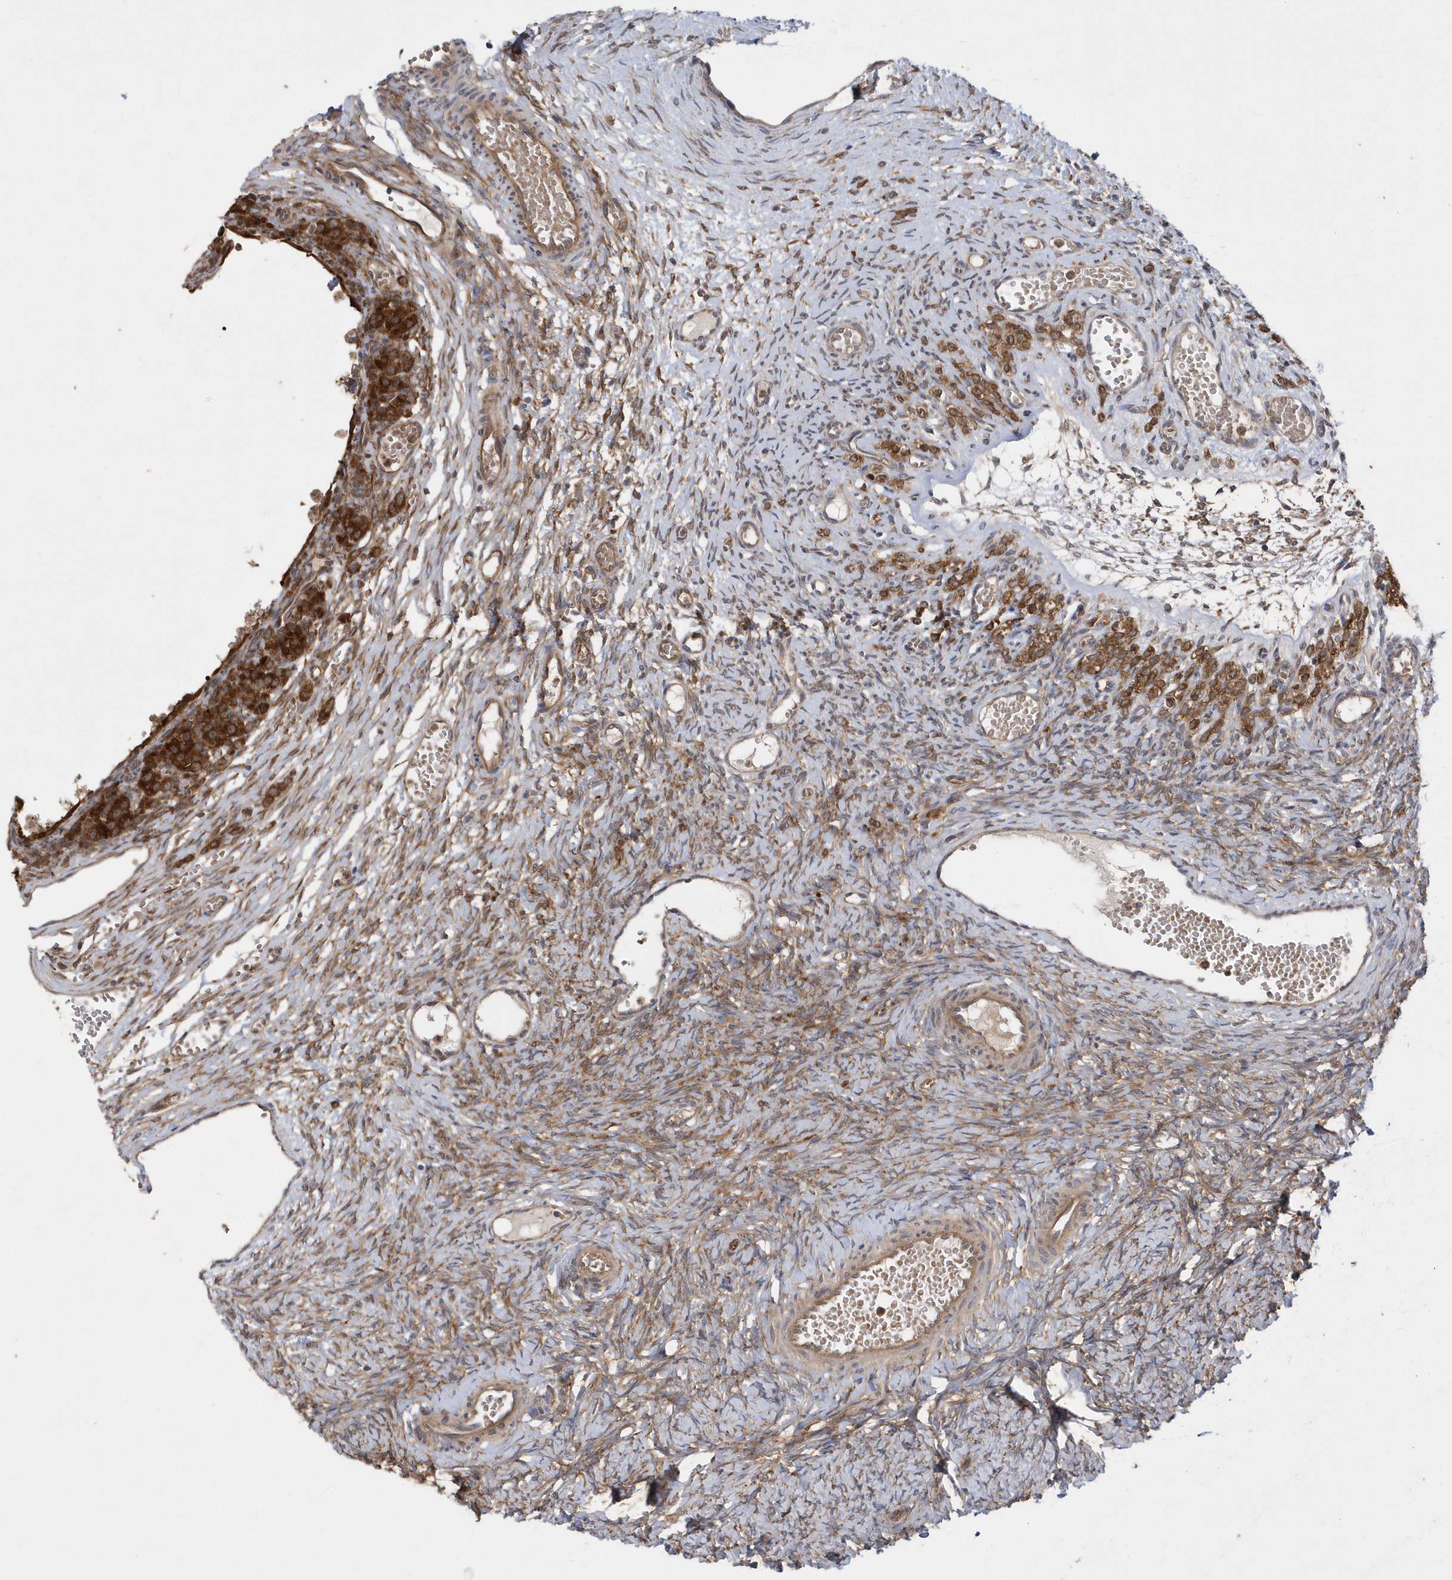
{"staining": {"intensity": "moderate", "quantity": ">75%", "location": "cytoplasmic/membranous"}, "tissue": "ovary", "cell_type": "Ovarian stroma cells", "image_type": "normal", "snomed": [{"axis": "morphology", "description": "Adenocarcinoma, NOS"}, {"axis": "topography", "description": "Endometrium"}], "caption": "Immunohistochemical staining of normal human ovary reveals medium levels of moderate cytoplasmic/membranous staining in about >75% of ovarian stroma cells. (DAB IHC with brightfield microscopy, high magnification).", "gene": "PAICS", "patient": {"sex": "female", "age": 32}}